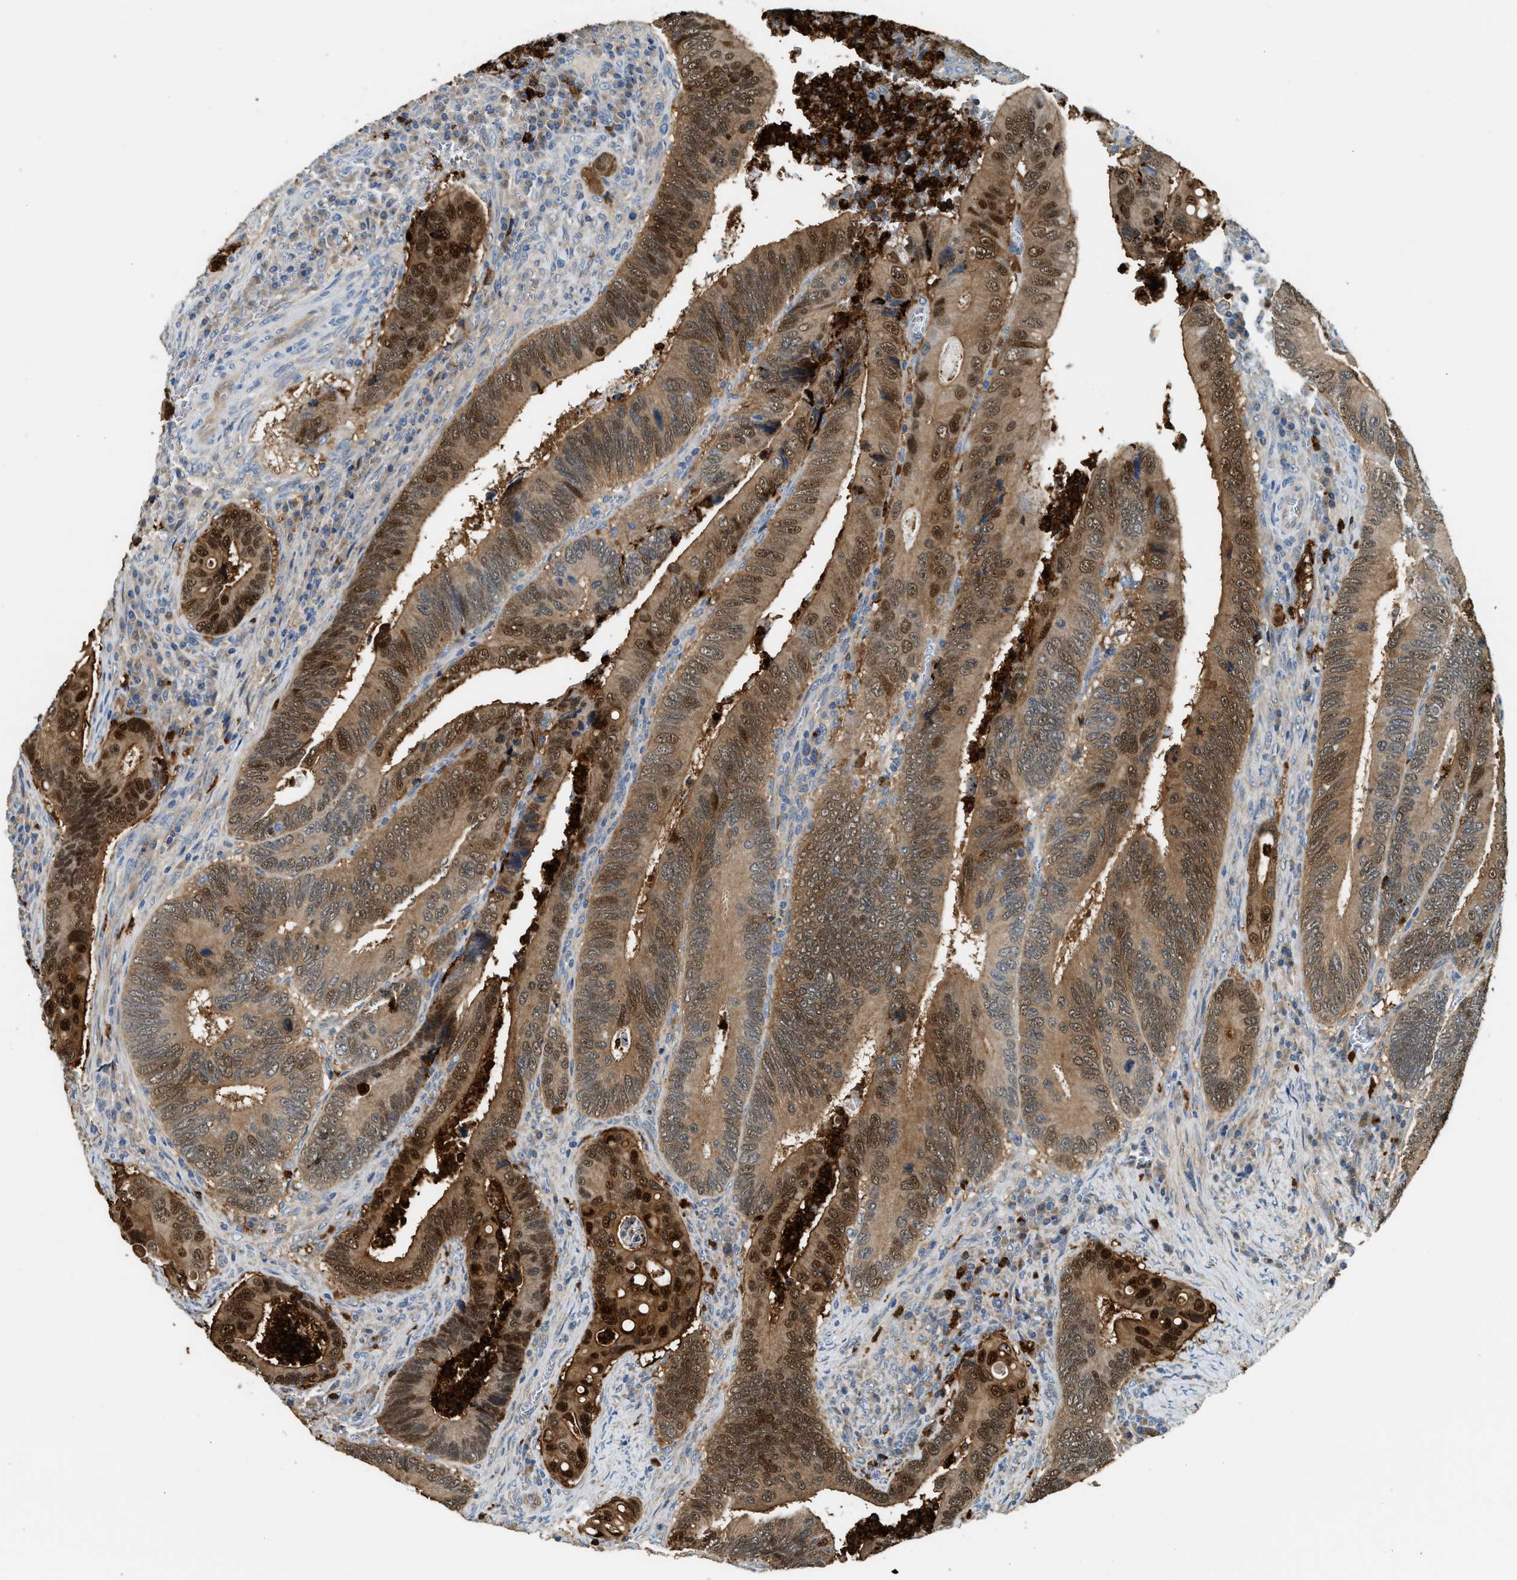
{"staining": {"intensity": "strong", "quantity": "25%-75%", "location": "cytoplasmic/membranous,nuclear"}, "tissue": "colorectal cancer", "cell_type": "Tumor cells", "image_type": "cancer", "snomed": [{"axis": "morphology", "description": "Inflammation, NOS"}, {"axis": "morphology", "description": "Adenocarcinoma, NOS"}, {"axis": "topography", "description": "Colon"}], "caption": "A histopathology image of colorectal cancer stained for a protein shows strong cytoplasmic/membranous and nuclear brown staining in tumor cells. (DAB (3,3'-diaminobenzidine) IHC with brightfield microscopy, high magnification).", "gene": "ANXA3", "patient": {"sex": "male", "age": 72}}